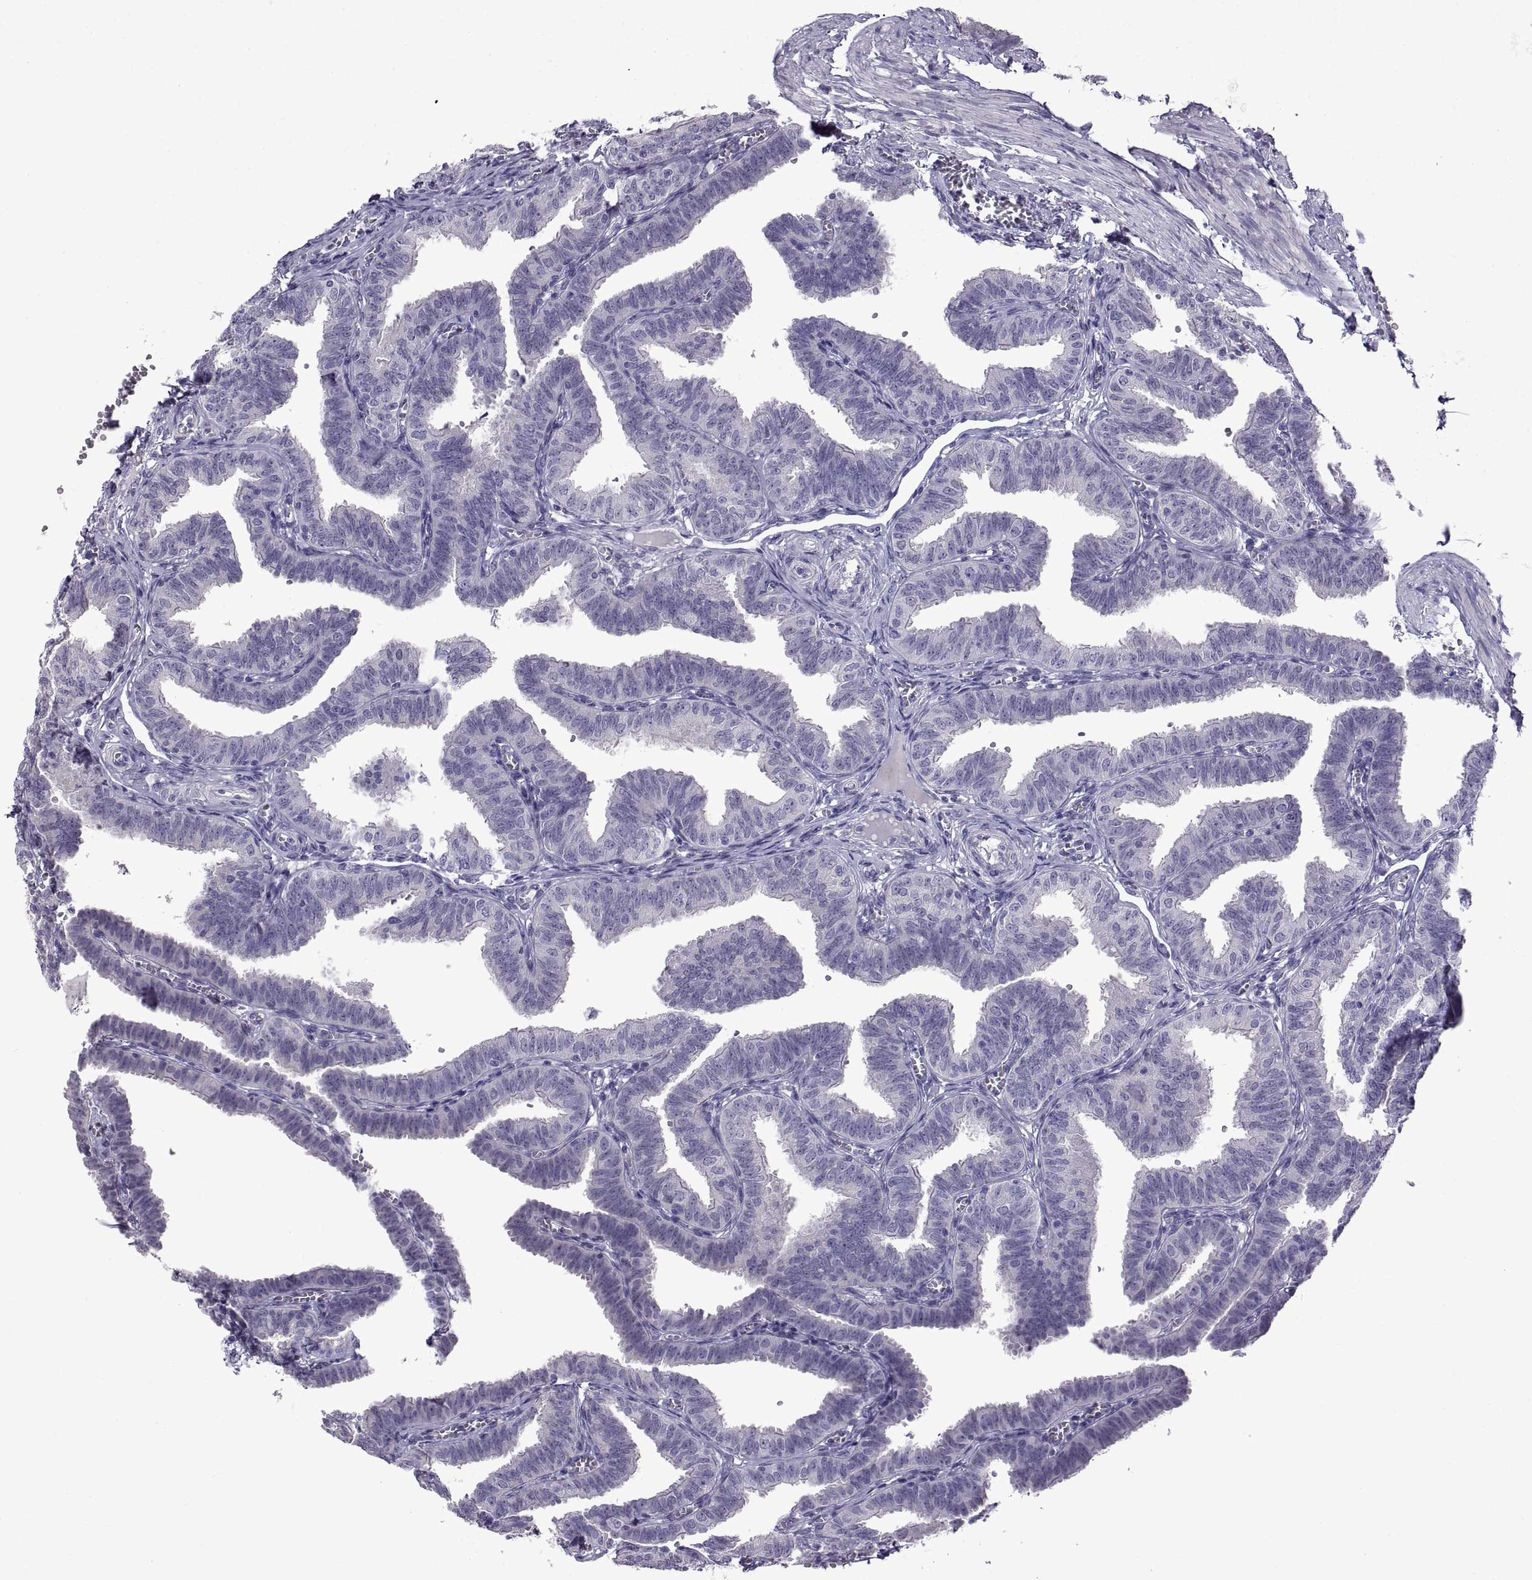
{"staining": {"intensity": "negative", "quantity": "none", "location": "none"}, "tissue": "fallopian tube", "cell_type": "Glandular cells", "image_type": "normal", "snomed": [{"axis": "morphology", "description": "Normal tissue, NOS"}, {"axis": "topography", "description": "Fallopian tube"}], "caption": "A photomicrograph of fallopian tube stained for a protein exhibits no brown staining in glandular cells. (Brightfield microscopy of DAB immunohistochemistry (IHC) at high magnification).", "gene": "SPDYE10", "patient": {"sex": "female", "age": 25}}